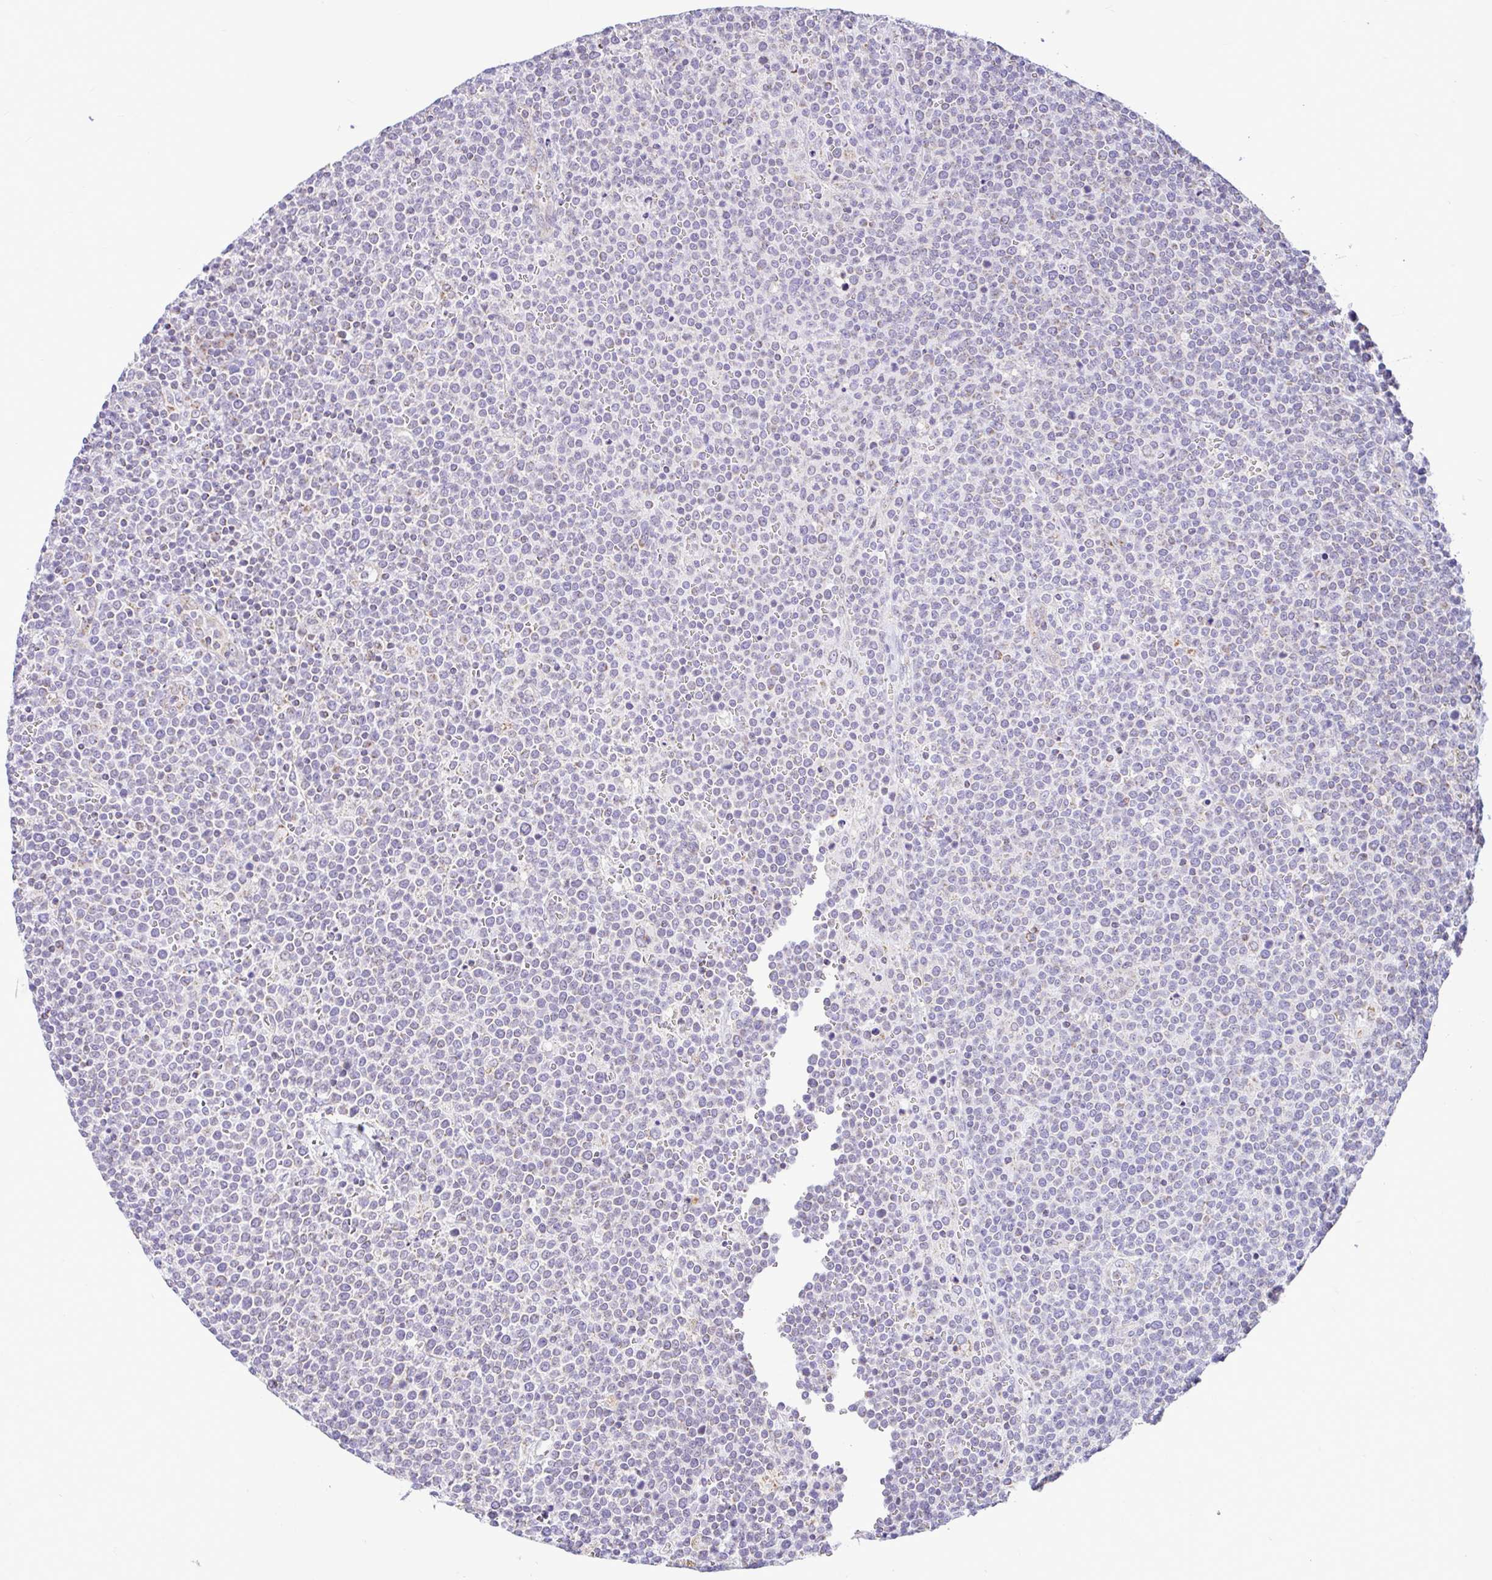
{"staining": {"intensity": "negative", "quantity": "none", "location": "none"}, "tissue": "lymphoma", "cell_type": "Tumor cells", "image_type": "cancer", "snomed": [{"axis": "morphology", "description": "Malignant lymphoma, non-Hodgkin's type, High grade"}, {"axis": "topography", "description": "Lymph node"}], "caption": "Lymphoma was stained to show a protein in brown. There is no significant expression in tumor cells.", "gene": "NDUFS2", "patient": {"sex": "male", "age": 61}}